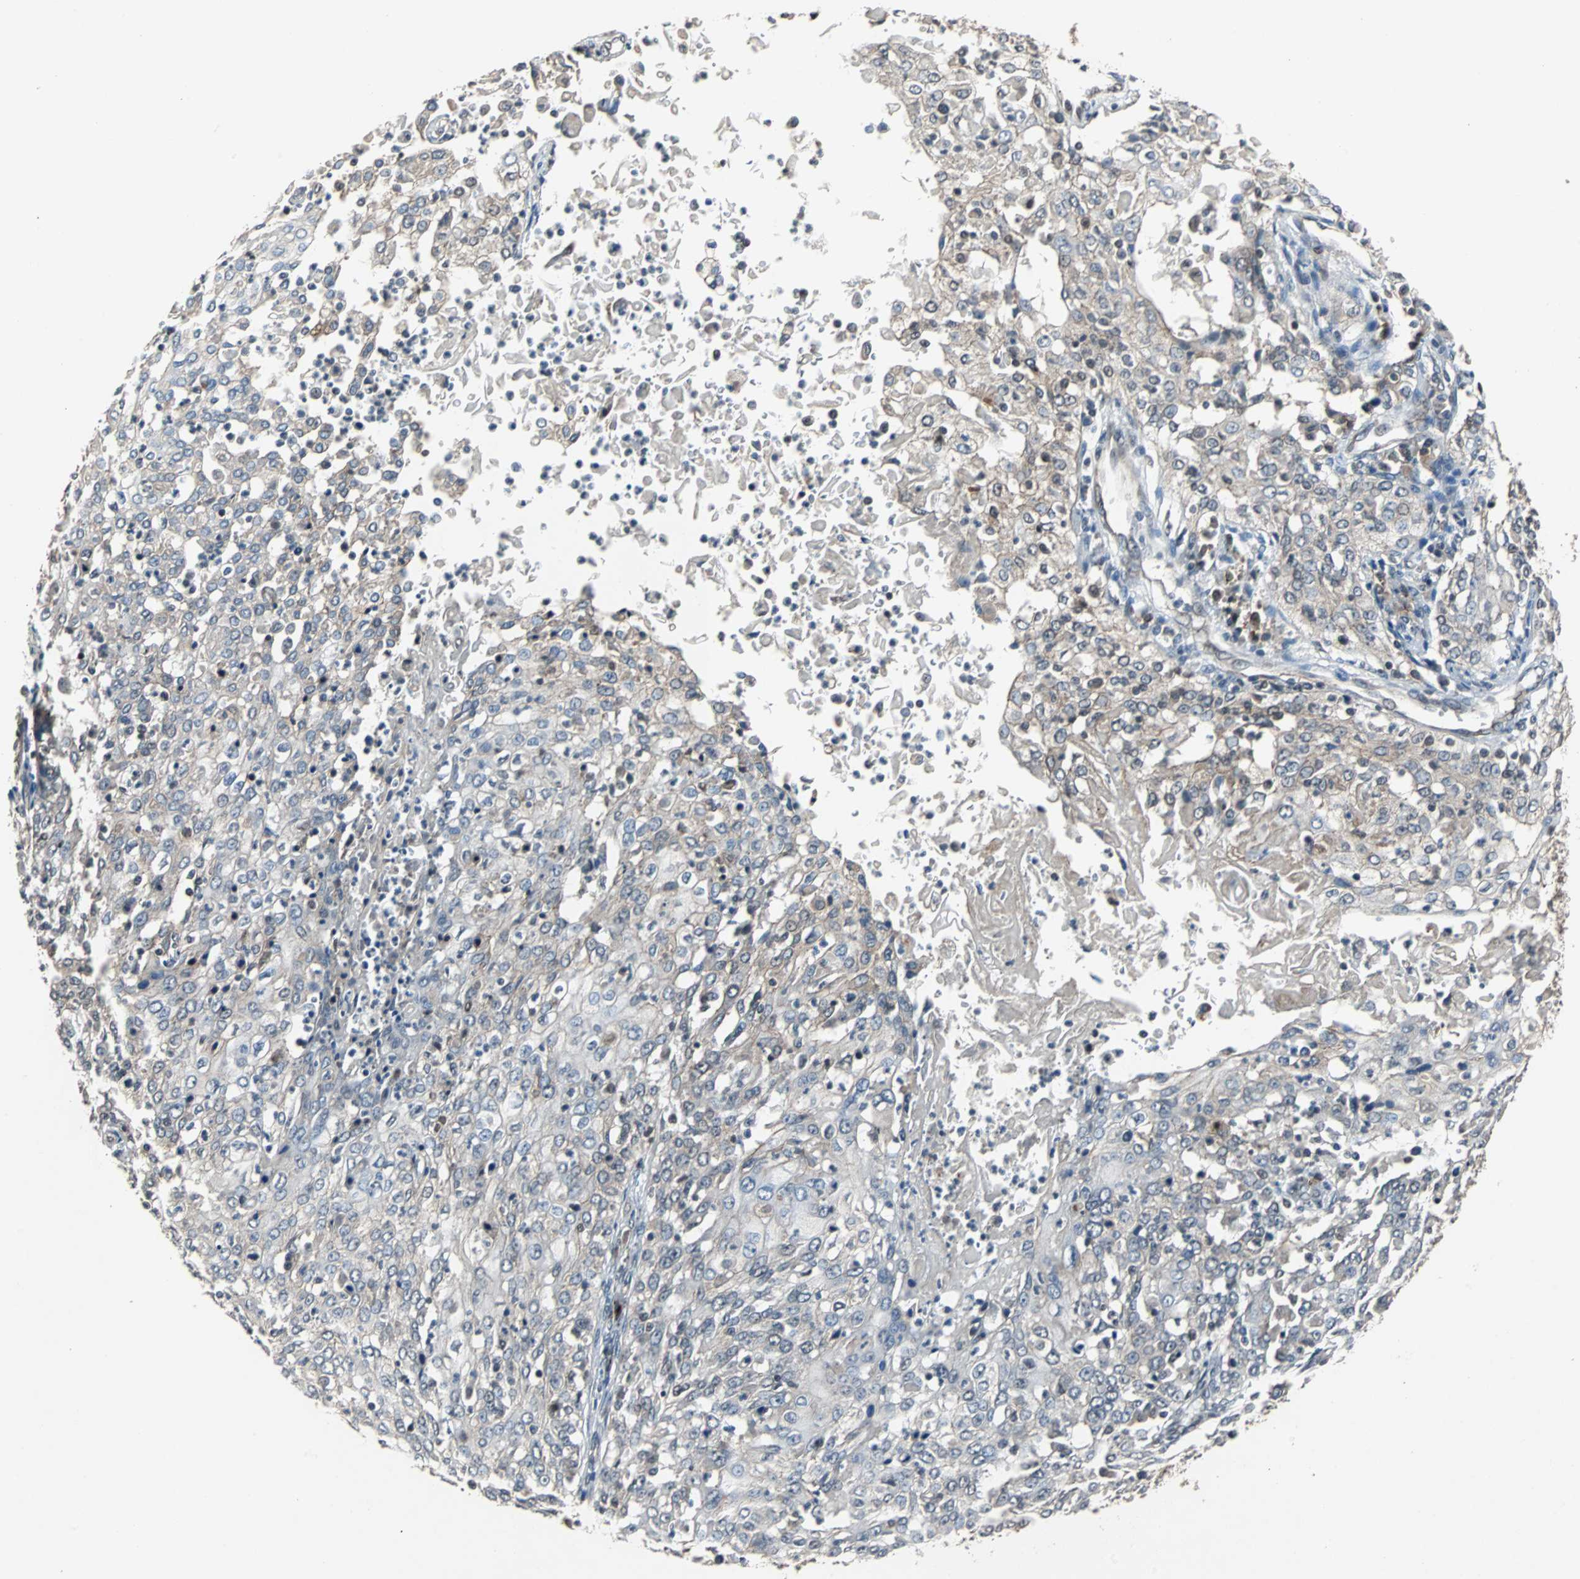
{"staining": {"intensity": "weak", "quantity": ">75%", "location": "cytoplasmic/membranous"}, "tissue": "cervical cancer", "cell_type": "Tumor cells", "image_type": "cancer", "snomed": [{"axis": "morphology", "description": "Squamous cell carcinoma, NOS"}, {"axis": "topography", "description": "Cervix"}], "caption": "Immunohistochemical staining of squamous cell carcinoma (cervical) exhibits low levels of weak cytoplasmic/membranous protein staining in about >75% of tumor cells.", "gene": "LSR", "patient": {"sex": "female", "age": 39}}